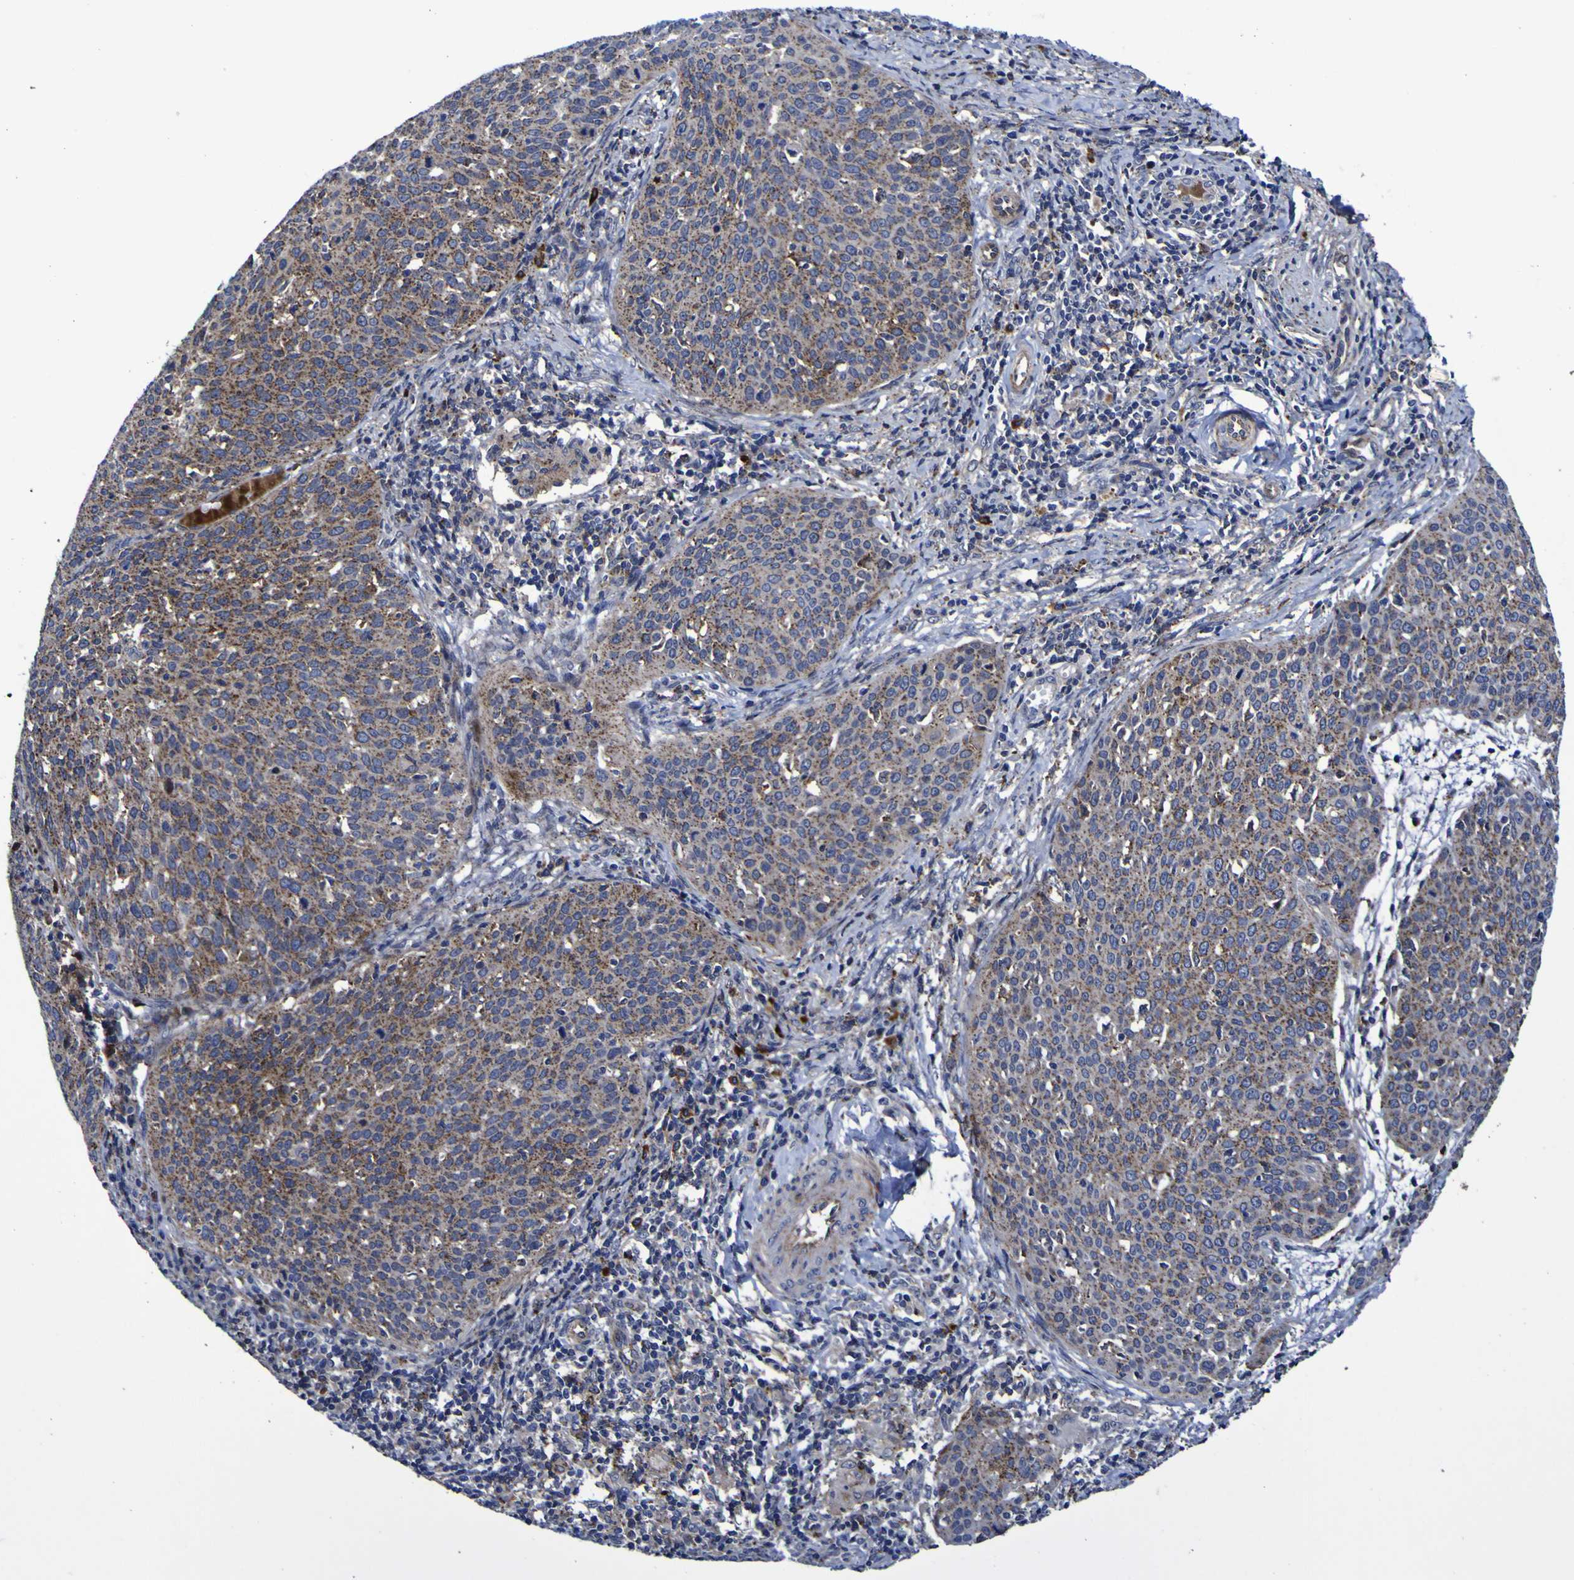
{"staining": {"intensity": "moderate", "quantity": ">75%", "location": "cytoplasmic/membranous"}, "tissue": "cervical cancer", "cell_type": "Tumor cells", "image_type": "cancer", "snomed": [{"axis": "morphology", "description": "Squamous cell carcinoma, NOS"}, {"axis": "topography", "description": "Cervix"}], "caption": "IHC of human squamous cell carcinoma (cervical) reveals medium levels of moderate cytoplasmic/membranous staining in about >75% of tumor cells.", "gene": "MGLL", "patient": {"sex": "female", "age": 38}}